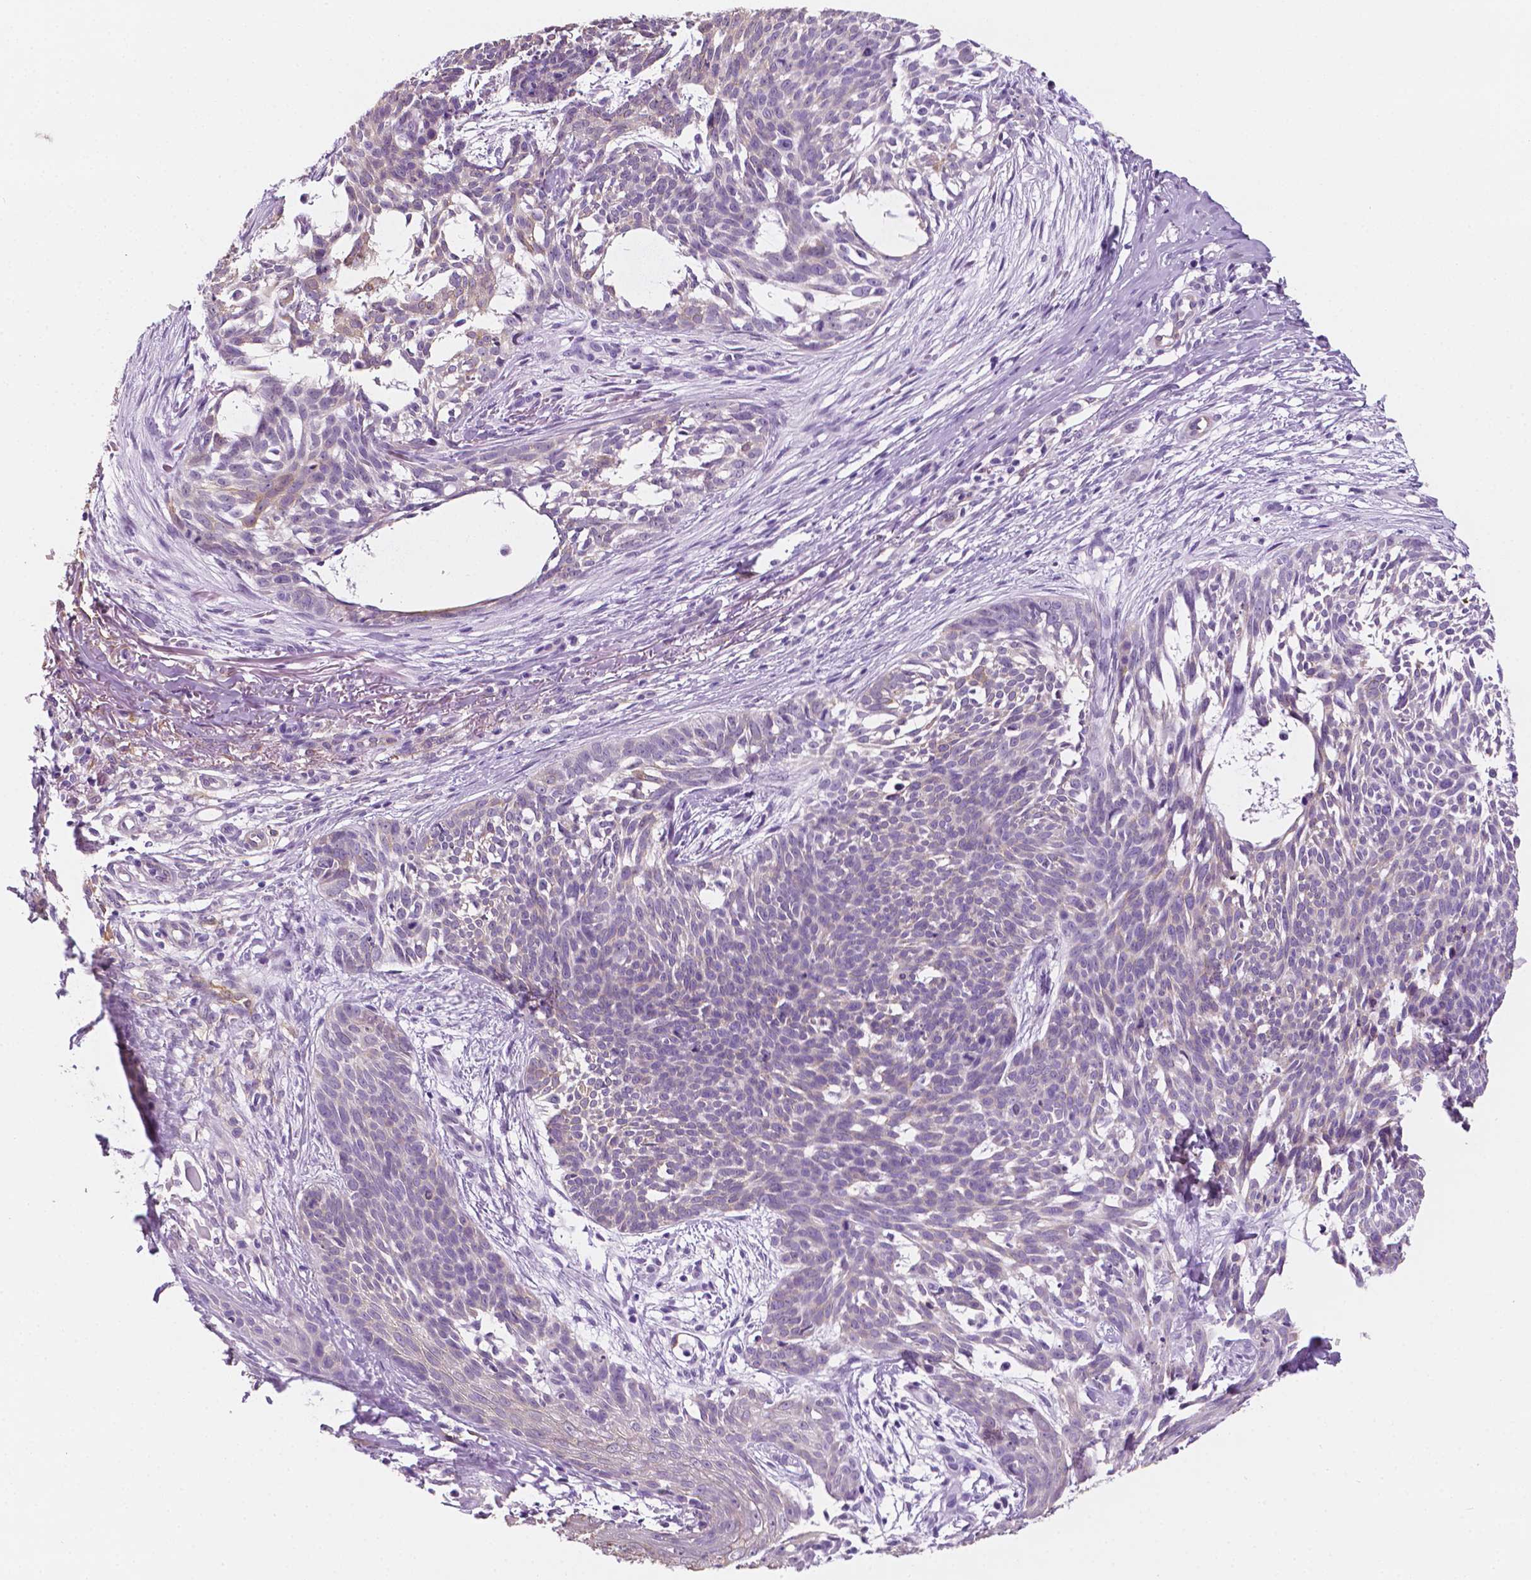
{"staining": {"intensity": "negative", "quantity": "none", "location": "none"}, "tissue": "skin cancer", "cell_type": "Tumor cells", "image_type": "cancer", "snomed": [{"axis": "morphology", "description": "Basal cell carcinoma"}, {"axis": "topography", "description": "Skin"}], "caption": "This is an immunohistochemistry histopathology image of human skin cancer (basal cell carcinoma). There is no expression in tumor cells.", "gene": "PPL", "patient": {"sex": "male", "age": 88}}